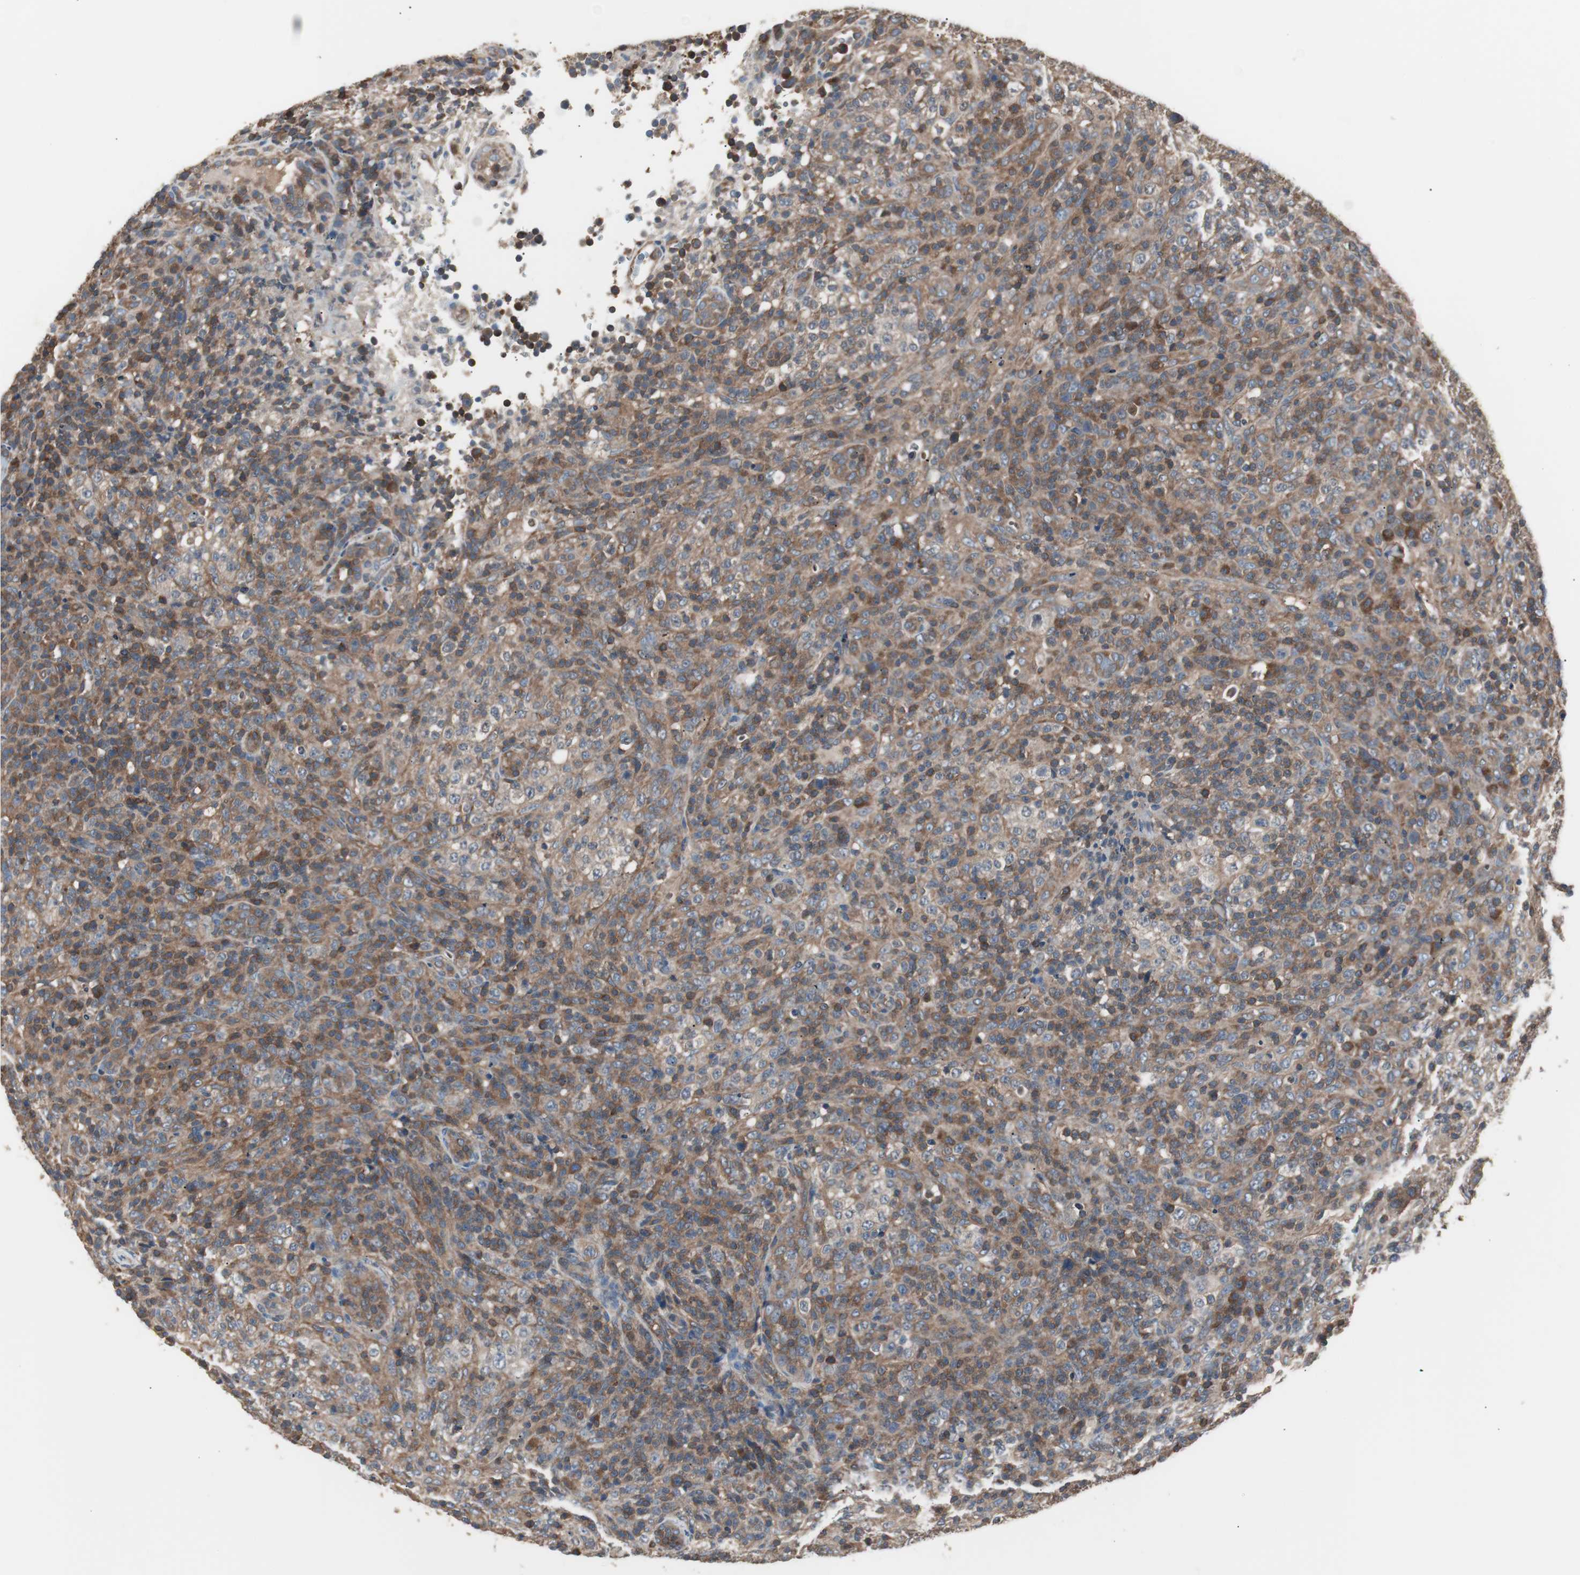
{"staining": {"intensity": "moderate", "quantity": "25%-75%", "location": "cytoplasmic/membranous"}, "tissue": "lymphoma", "cell_type": "Tumor cells", "image_type": "cancer", "snomed": [{"axis": "morphology", "description": "Malignant lymphoma, non-Hodgkin's type, High grade"}, {"axis": "topography", "description": "Lymph node"}], "caption": "Protein expression analysis of human lymphoma reveals moderate cytoplasmic/membranous expression in approximately 25%-75% of tumor cells. The protein is stained brown, and the nuclei are stained in blue (DAB IHC with brightfield microscopy, high magnification).", "gene": "CAPNS1", "patient": {"sex": "female", "age": 76}}